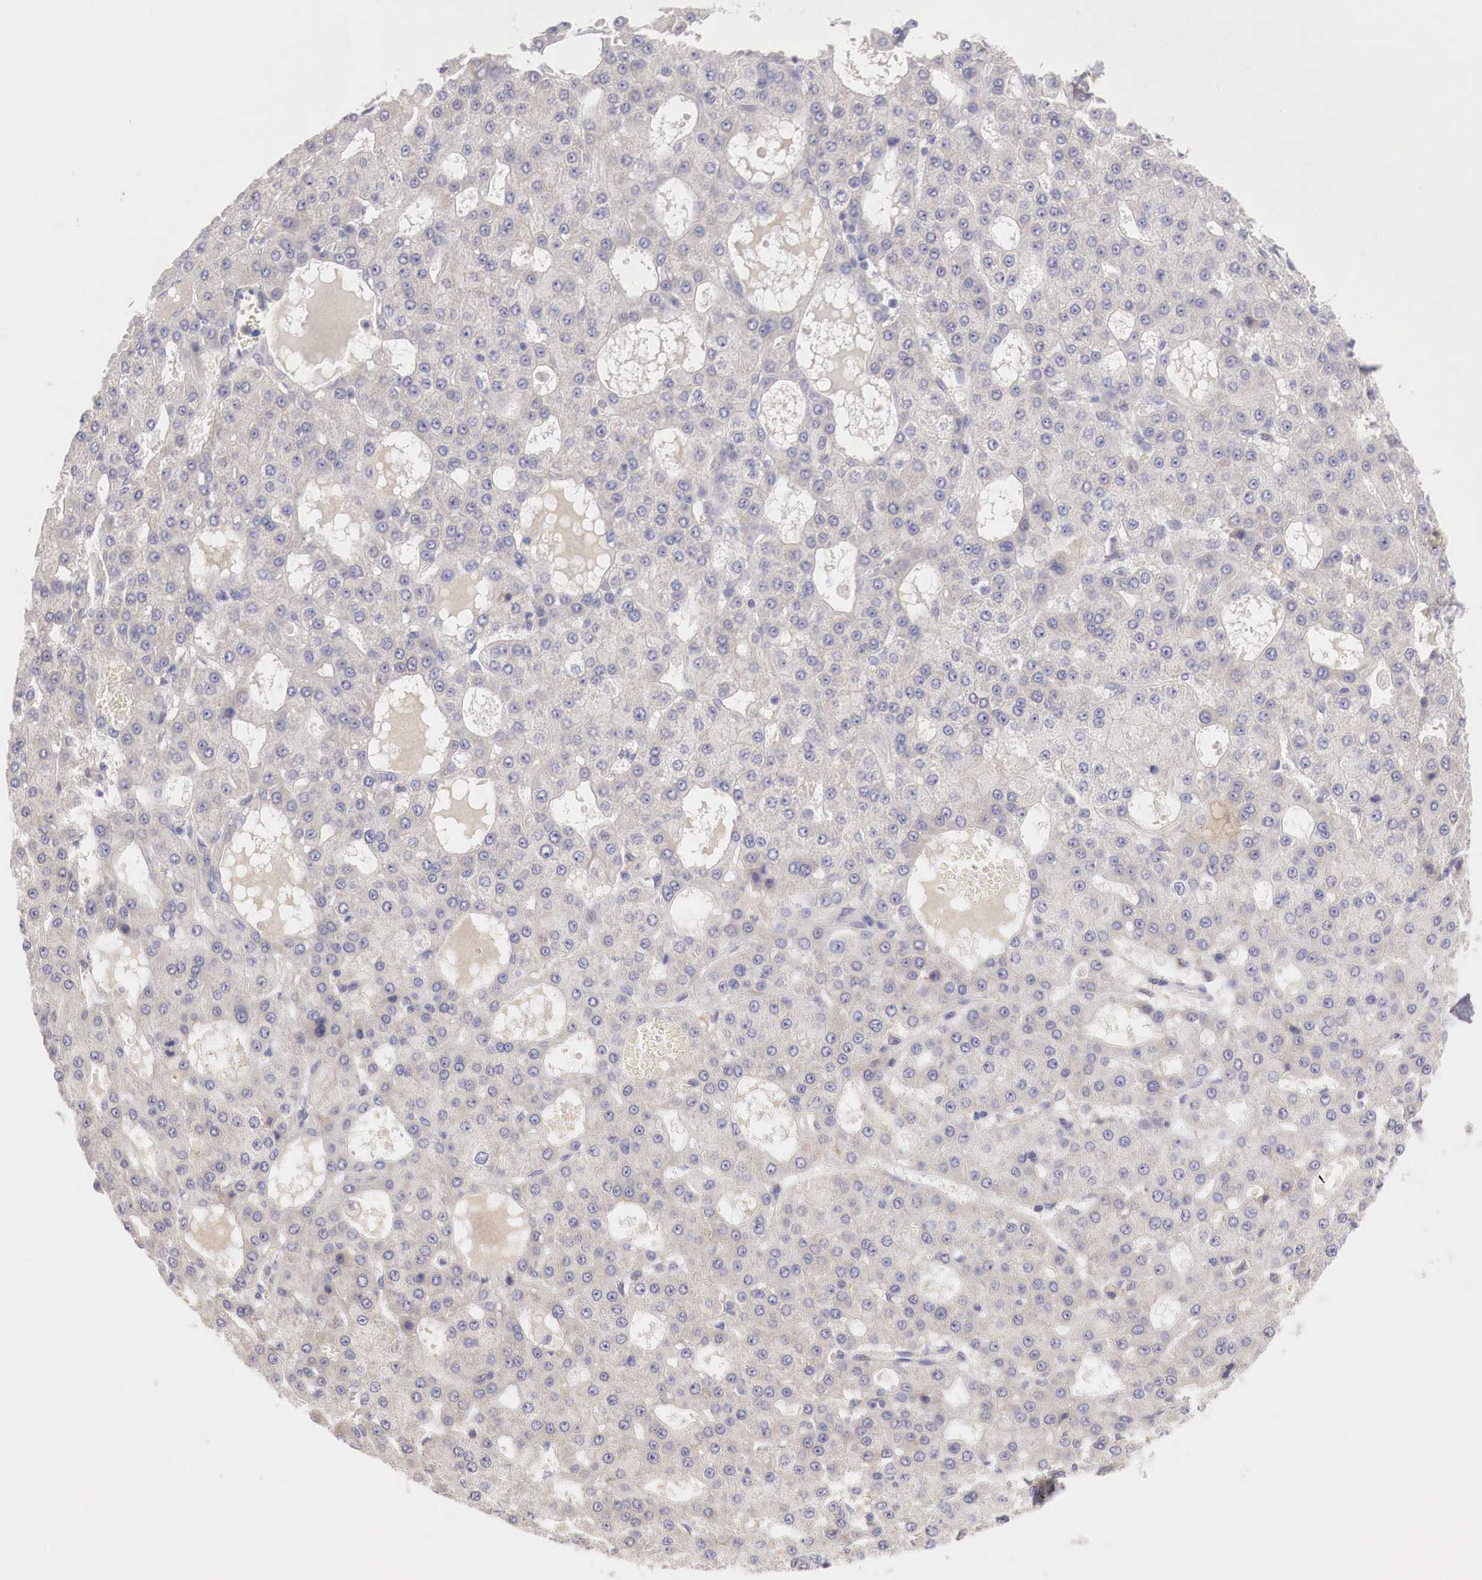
{"staining": {"intensity": "negative", "quantity": "none", "location": "none"}, "tissue": "liver cancer", "cell_type": "Tumor cells", "image_type": "cancer", "snomed": [{"axis": "morphology", "description": "Carcinoma, Hepatocellular, NOS"}, {"axis": "topography", "description": "Liver"}], "caption": "There is no significant expression in tumor cells of liver cancer.", "gene": "KLHDC7B", "patient": {"sex": "male", "age": 47}}